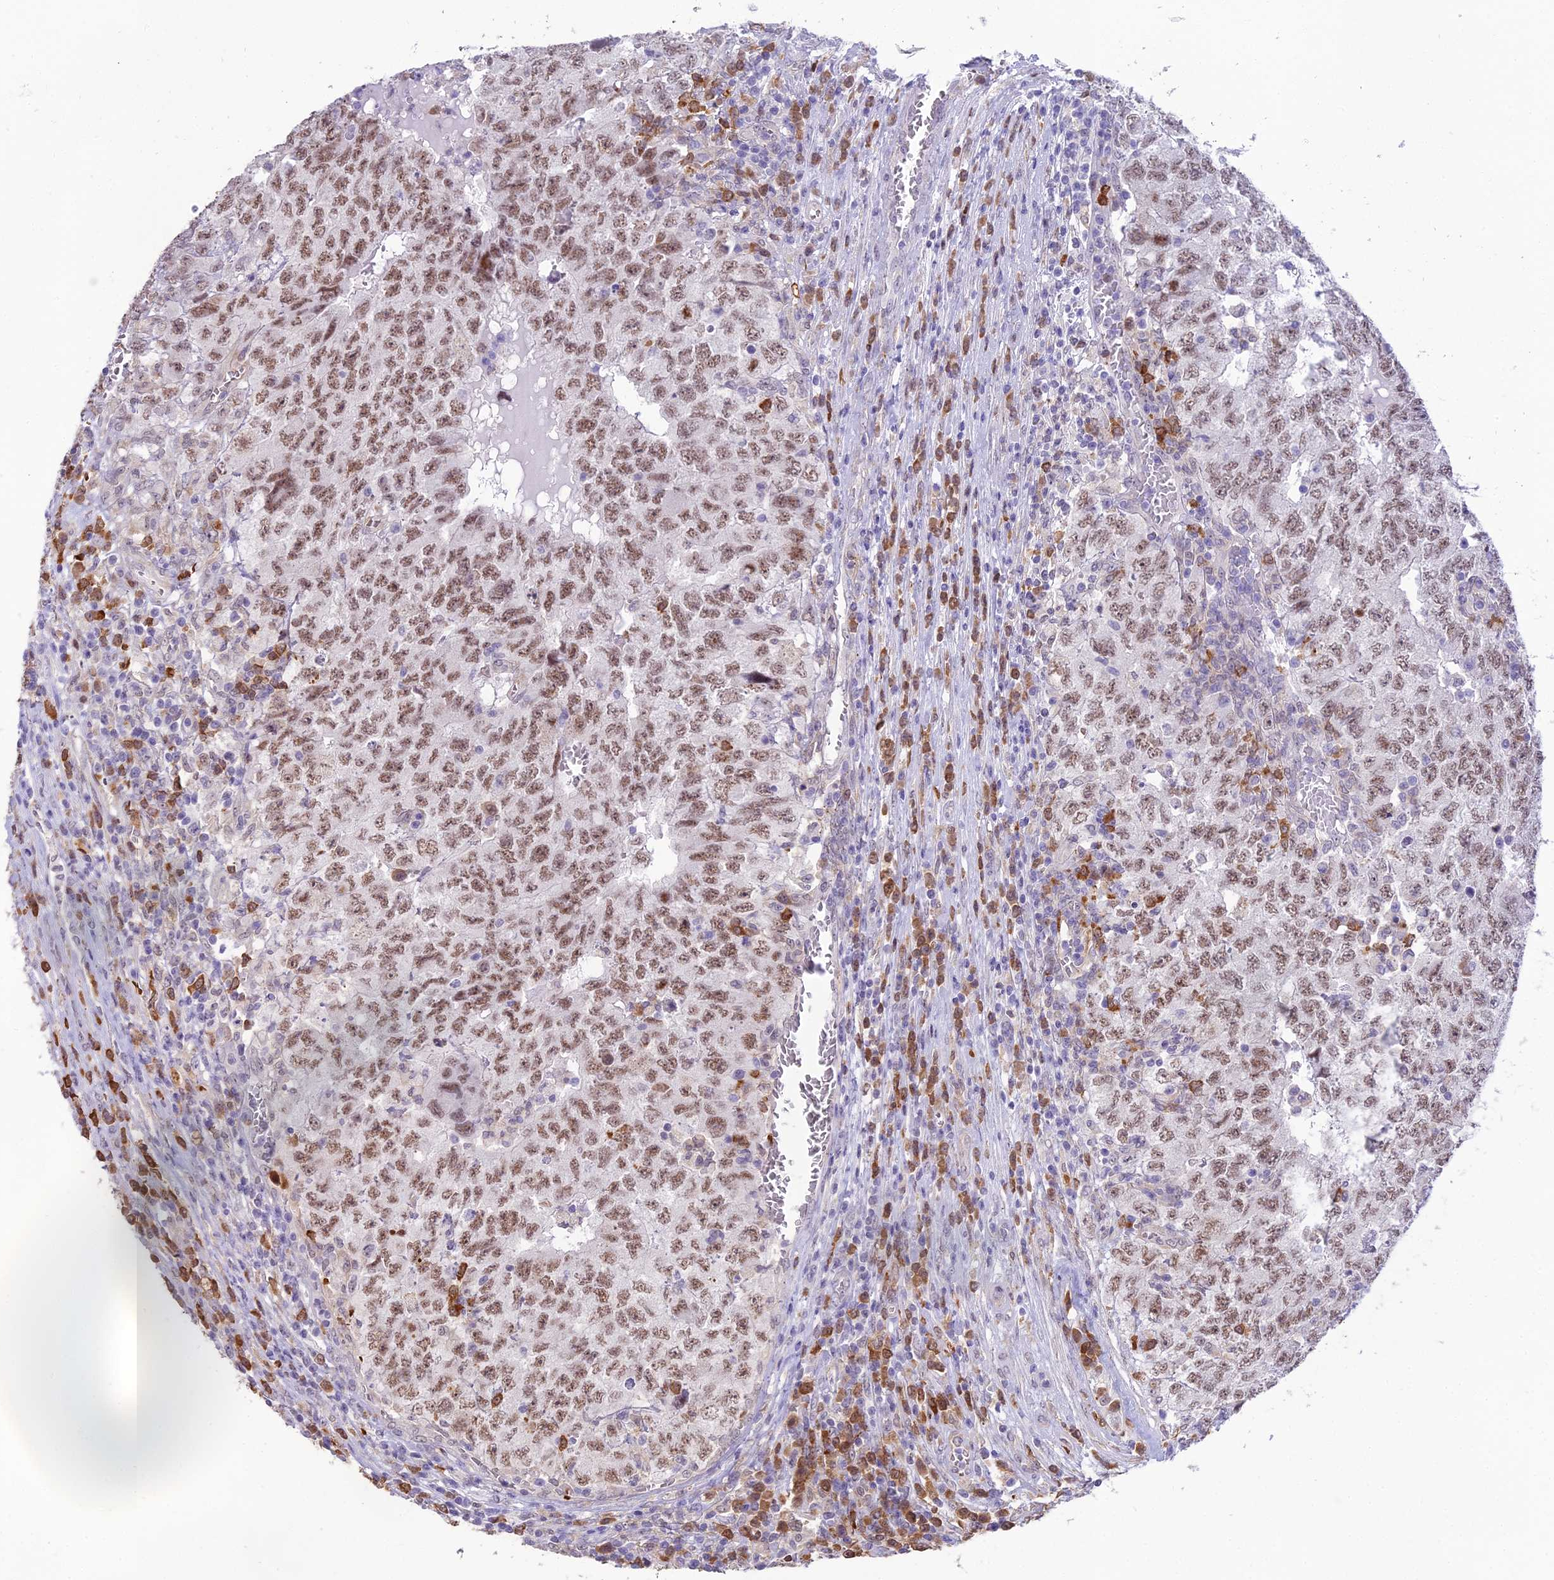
{"staining": {"intensity": "moderate", "quantity": ">75%", "location": "nuclear"}, "tissue": "testis cancer", "cell_type": "Tumor cells", "image_type": "cancer", "snomed": [{"axis": "morphology", "description": "Carcinoma, Embryonal, NOS"}, {"axis": "topography", "description": "Testis"}], "caption": "An image showing moderate nuclear positivity in about >75% of tumor cells in testis cancer (embryonal carcinoma), as visualized by brown immunohistochemical staining.", "gene": "BLNK", "patient": {"sex": "male", "age": 34}}